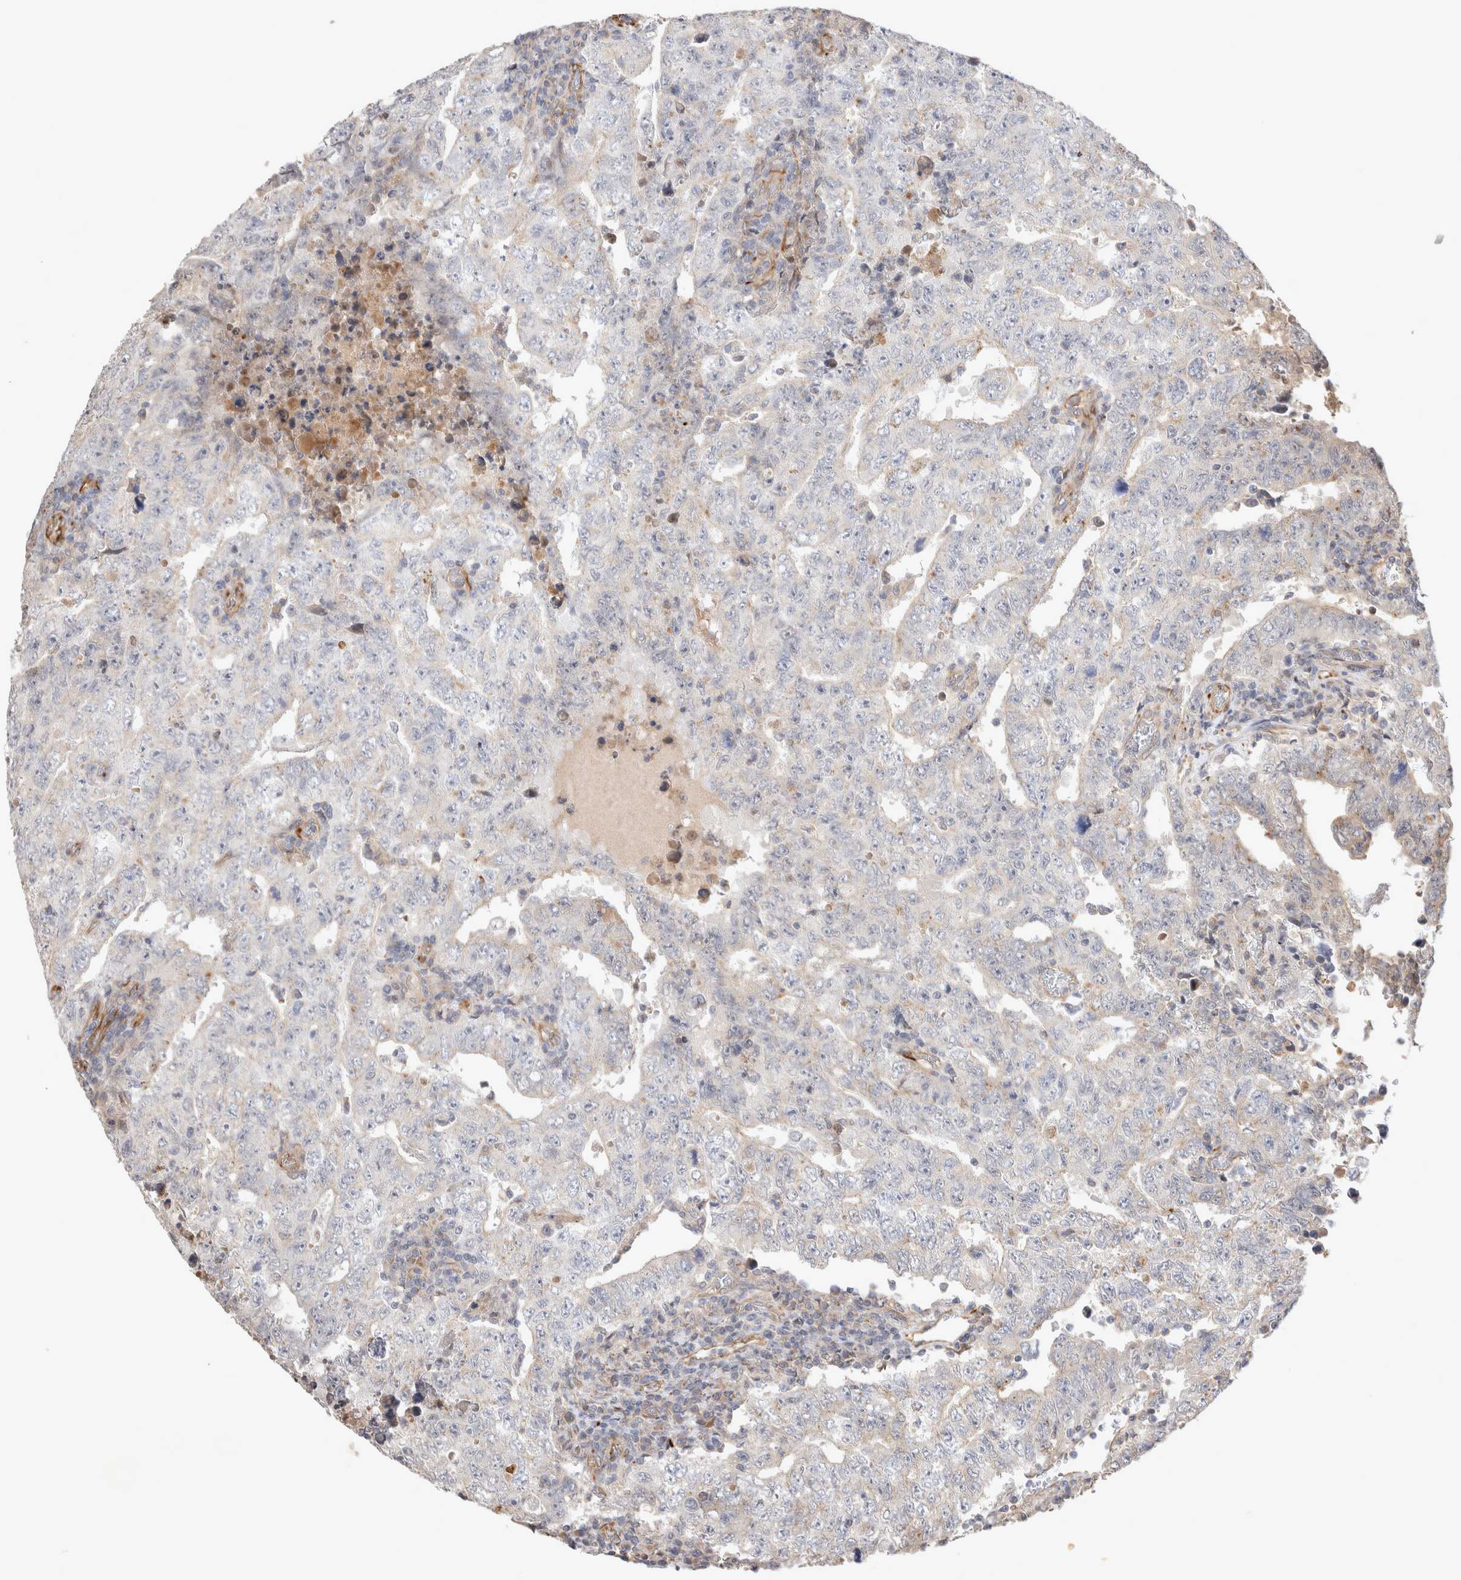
{"staining": {"intensity": "negative", "quantity": "none", "location": "none"}, "tissue": "testis cancer", "cell_type": "Tumor cells", "image_type": "cancer", "snomed": [{"axis": "morphology", "description": "Carcinoma, Embryonal, NOS"}, {"axis": "topography", "description": "Testis"}], "caption": "A photomicrograph of testis cancer (embryonal carcinoma) stained for a protein displays no brown staining in tumor cells.", "gene": "NMU", "patient": {"sex": "male", "age": 26}}